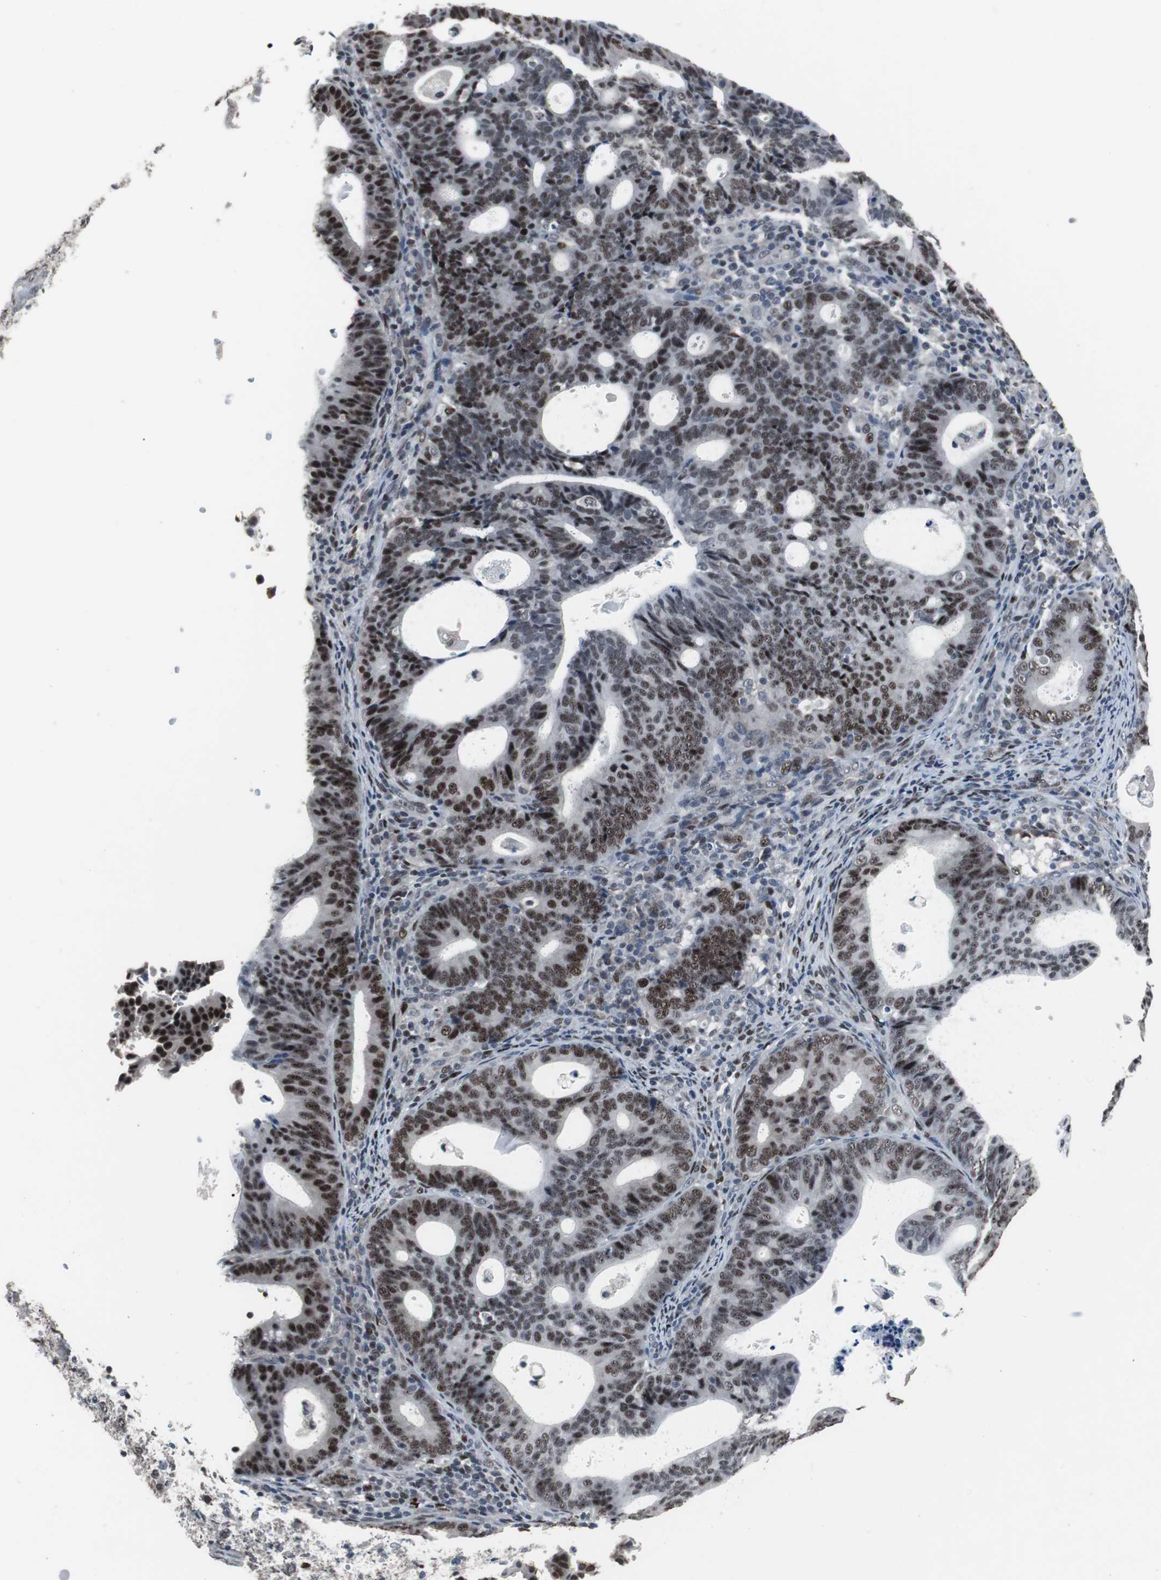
{"staining": {"intensity": "strong", "quantity": ">75%", "location": "nuclear"}, "tissue": "endometrial cancer", "cell_type": "Tumor cells", "image_type": "cancer", "snomed": [{"axis": "morphology", "description": "Adenocarcinoma, NOS"}, {"axis": "topography", "description": "Uterus"}], "caption": "An immunohistochemistry micrograph of neoplastic tissue is shown. Protein staining in brown highlights strong nuclear positivity in endometrial adenocarcinoma within tumor cells.", "gene": "FOXP4", "patient": {"sex": "female", "age": 83}}